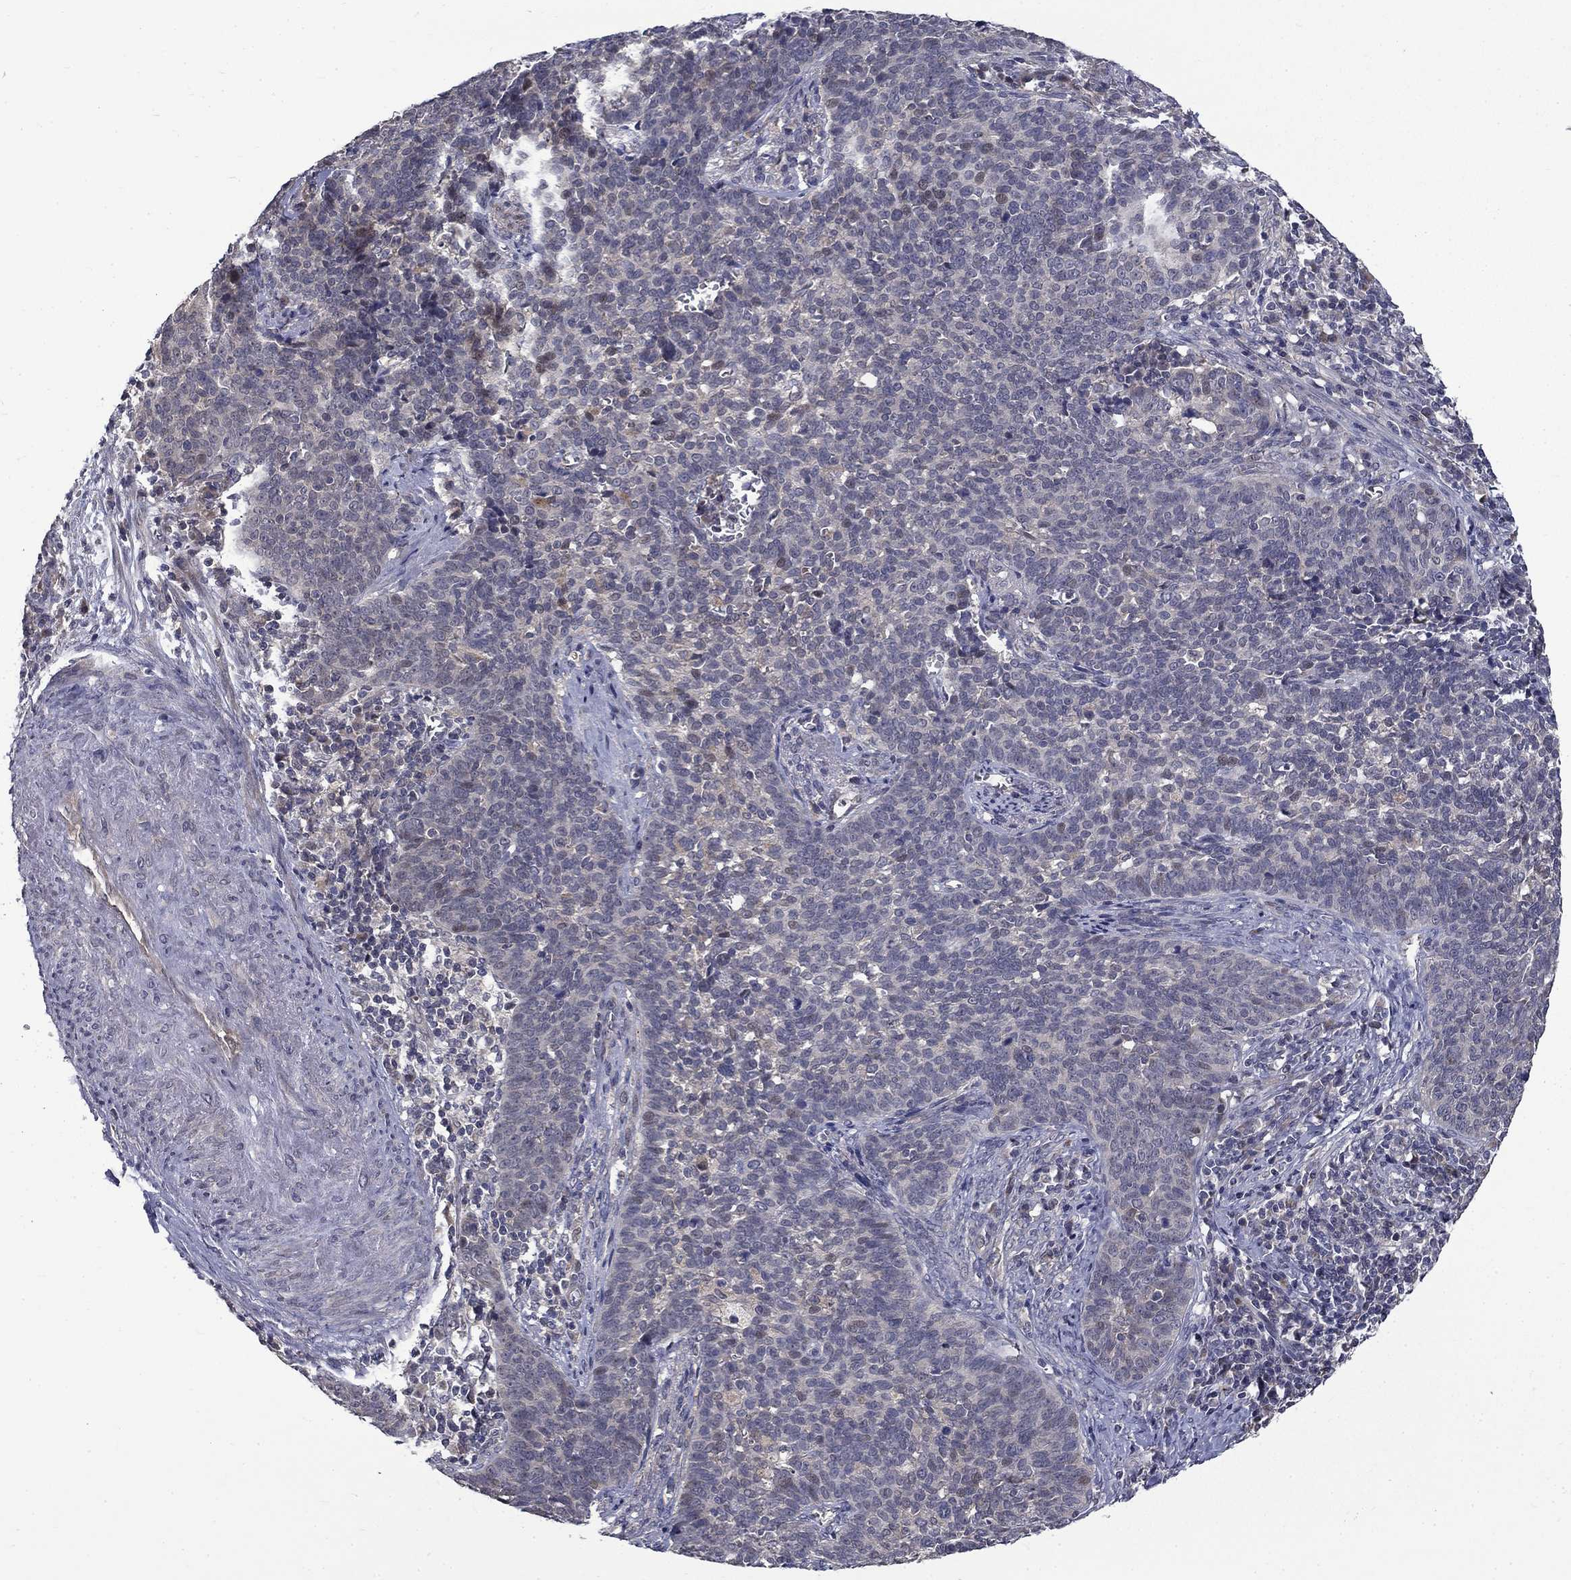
{"staining": {"intensity": "negative", "quantity": "none", "location": "none"}, "tissue": "cervical cancer", "cell_type": "Tumor cells", "image_type": "cancer", "snomed": [{"axis": "morphology", "description": "Squamous cell carcinoma, NOS"}, {"axis": "topography", "description": "Cervix"}], "caption": "Photomicrograph shows no significant protein staining in tumor cells of squamous cell carcinoma (cervical).", "gene": "FAM3B", "patient": {"sex": "female", "age": 39}}